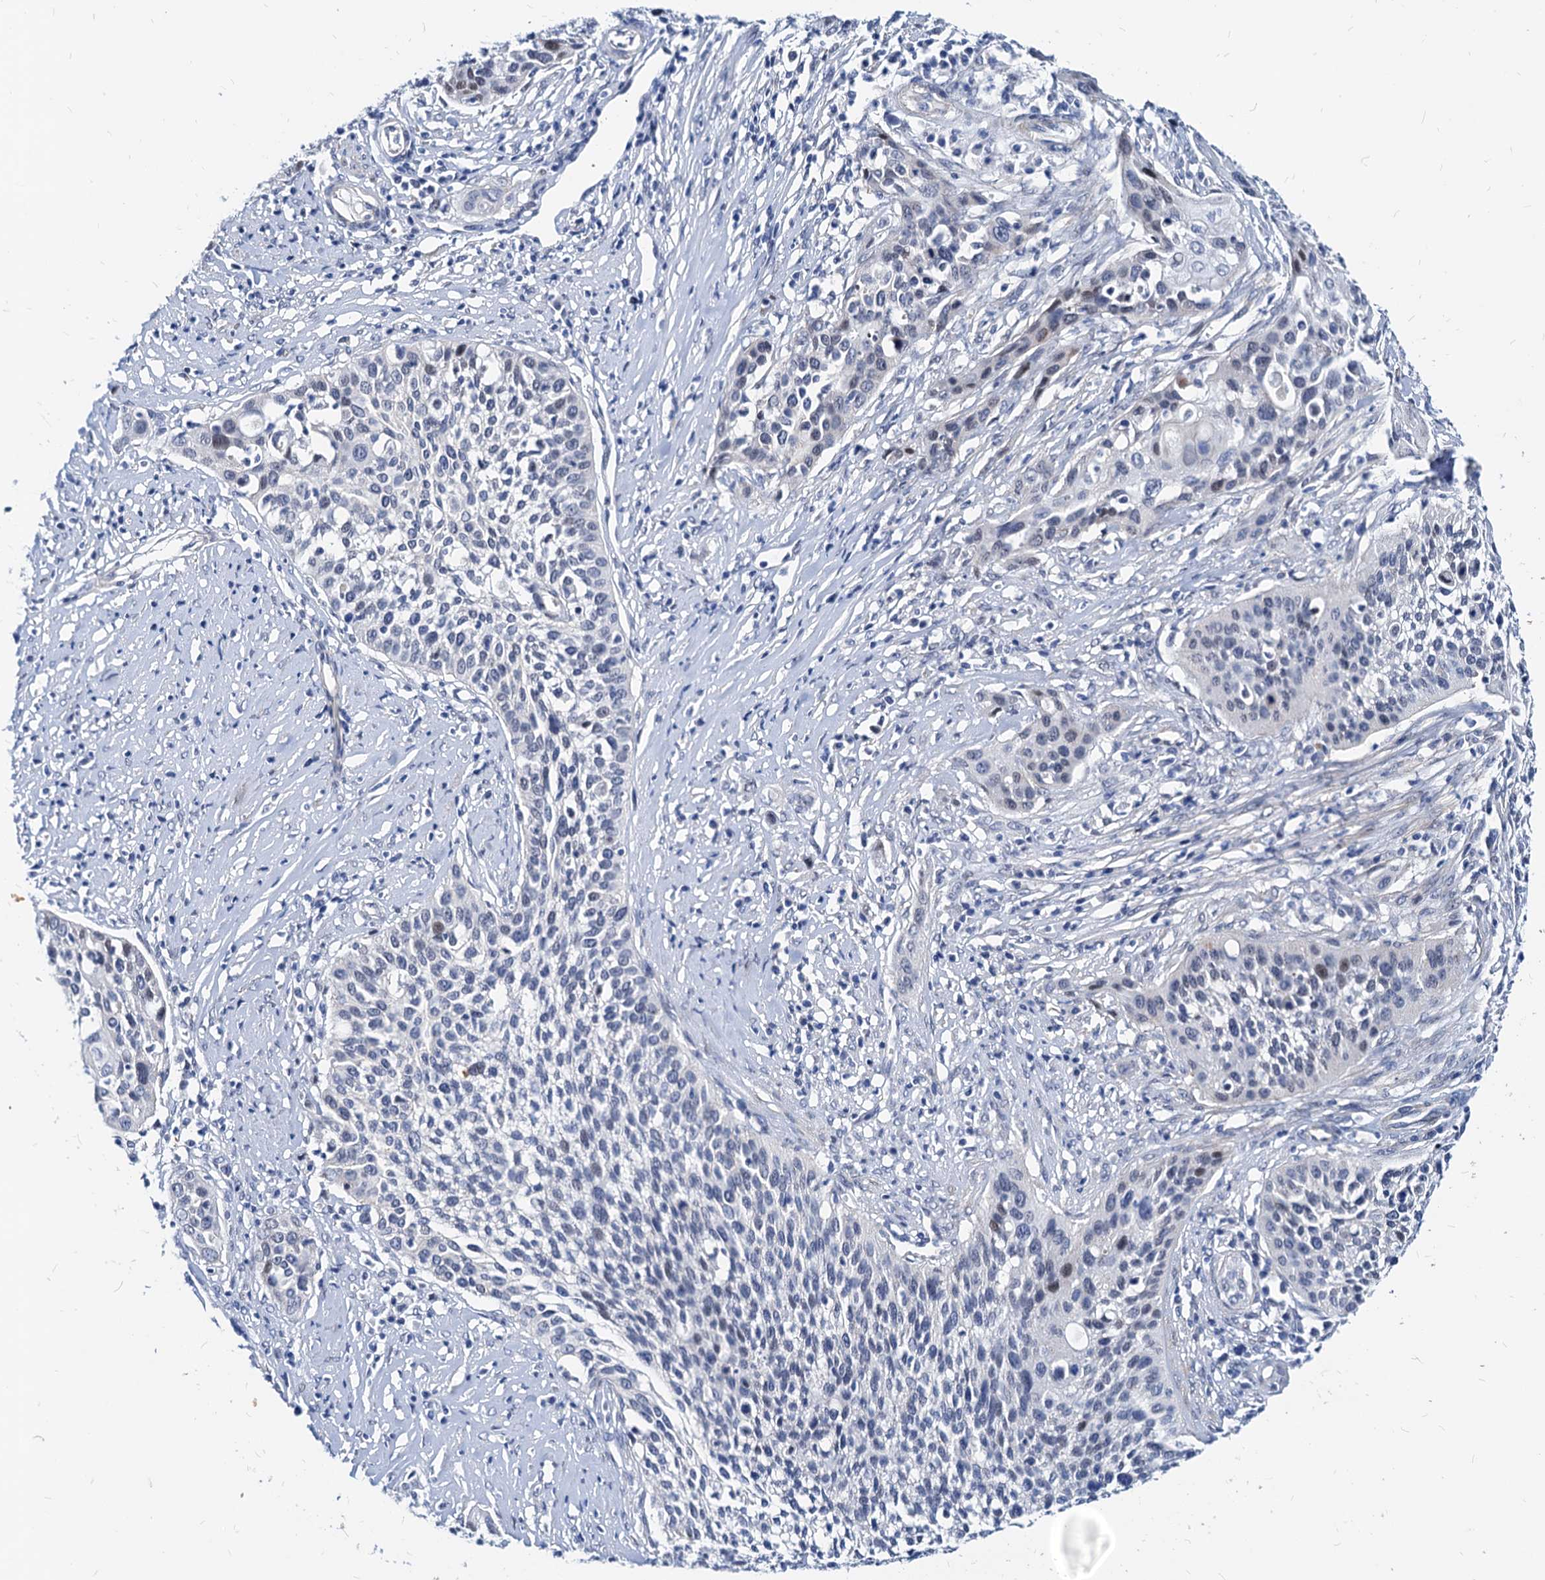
{"staining": {"intensity": "negative", "quantity": "none", "location": "none"}, "tissue": "cervical cancer", "cell_type": "Tumor cells", "image_type": "cancer", "snomed": [{"axis": "morphology", "description": "Squamous cell carcinoma, NOS"}, {"axis": "topography", "description": "Cervix"}], "caption": "Tumor cells show no significant protein staining in cervical squamous cell carcinoma. (DAB IHC with hematoxylin counter stain).", "gene": "HSF2", "patient": {"sex": "female", "age": 34}}